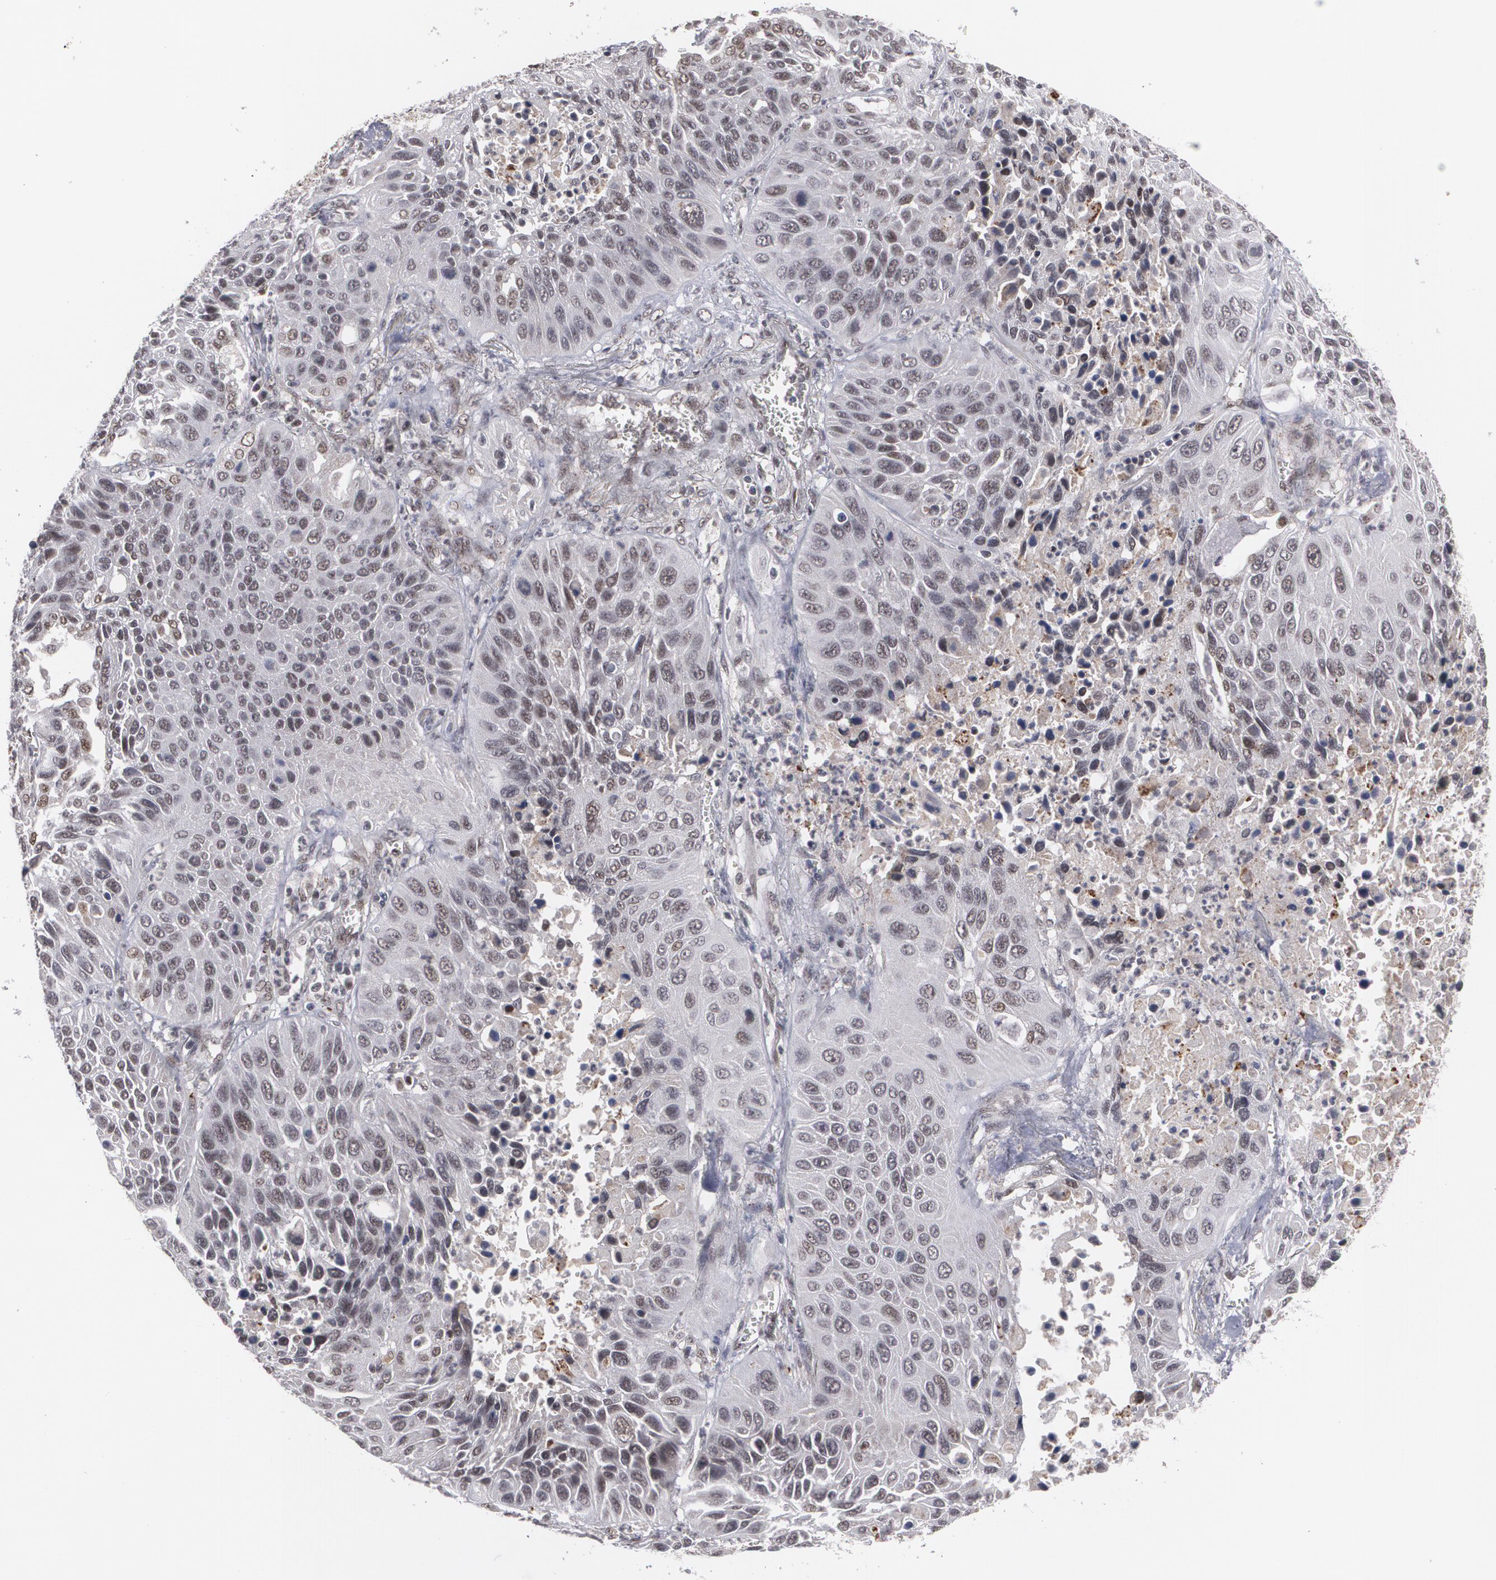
{"staining": {"intensity": "moderate", "quantity": ">75%", "location": "nuclear"}, "tissue": "lung cancer", "cell_type": "Tumor cells", "image_type": "cancer", "snomed": [{"axis": "morphology", "description": "Squamous cell carcinoma, NOS"}, {"axis": "topography", "description": "Lung"}], "caption": "The histopathology image displays immunohistochemical staining of squamous cell carcinoma (lung). There is moderate nuclear staining is present in approximately >75% of tumor cells.", "gene": "INTS6", "patient": {"sex": "female", "age": 76}}